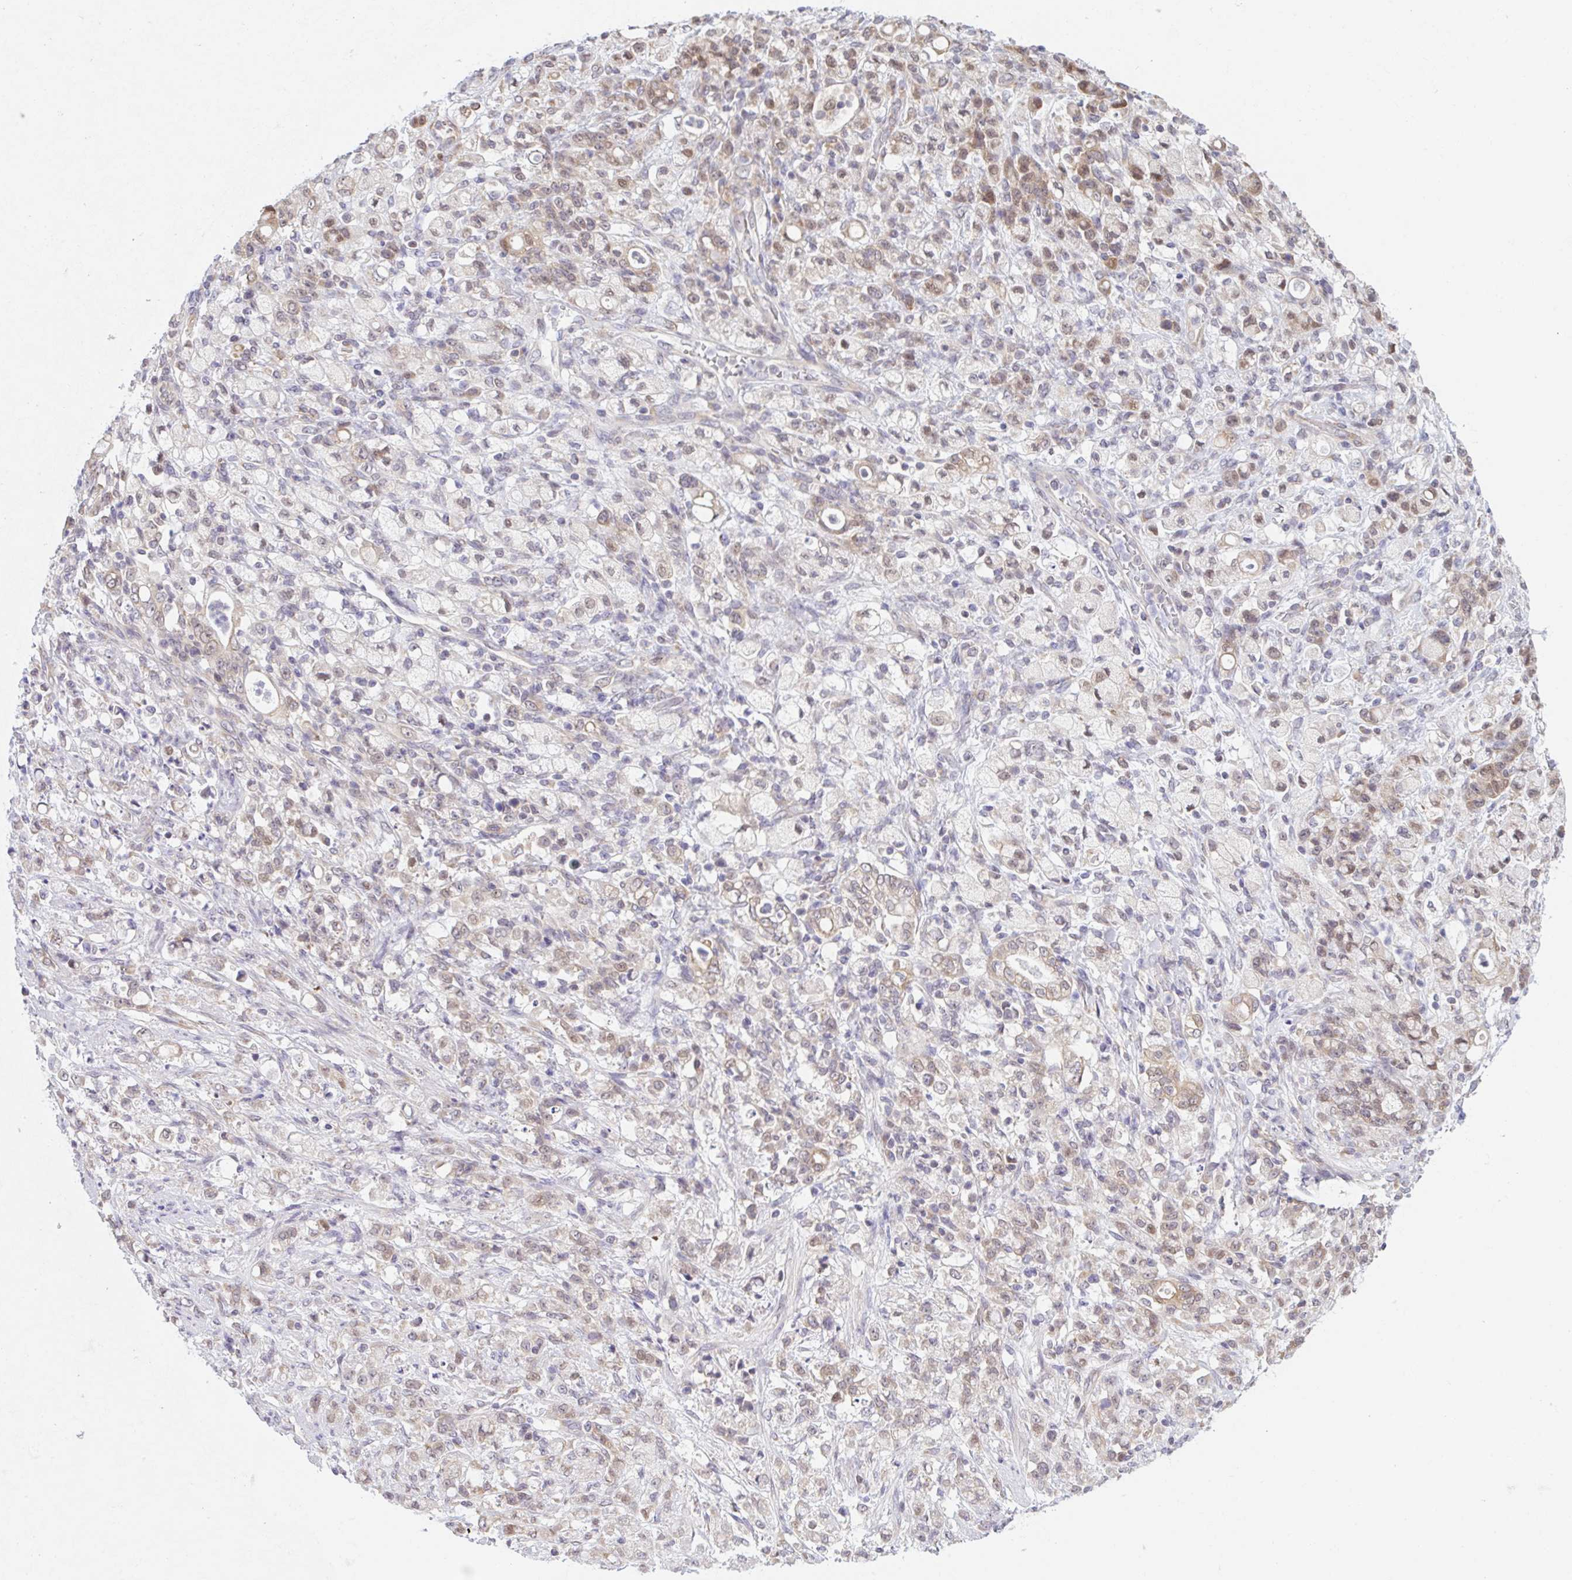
{"staining": {"intensity": "weak", "quantity": "25%-75%", "location": "cytoplasmic/membranous,nuclear"}, "tissue": "stomach cancer", "cell_type": "Tumor cells", "image_type": "cancer", "snomed": [{"axis": "morphology", "description": "Adenocarcinoma, NOS"}, {"axis": "topography", "description": "Stomach"}], "caption": "Brown immunohistochemical staining in adenocarcinoma (stomach) reveals weak cytoplasmic/membranous and nuclear positivity in approximately 25%-75% of tumor cells. The staining was performed using DAB to visualize the protein expression in brown, while the nuclei were stained in blue with hematoxylin (Magnification: 20x).", "gene": "TBPL2", "patient": {"sex": "female", "age": 60}}